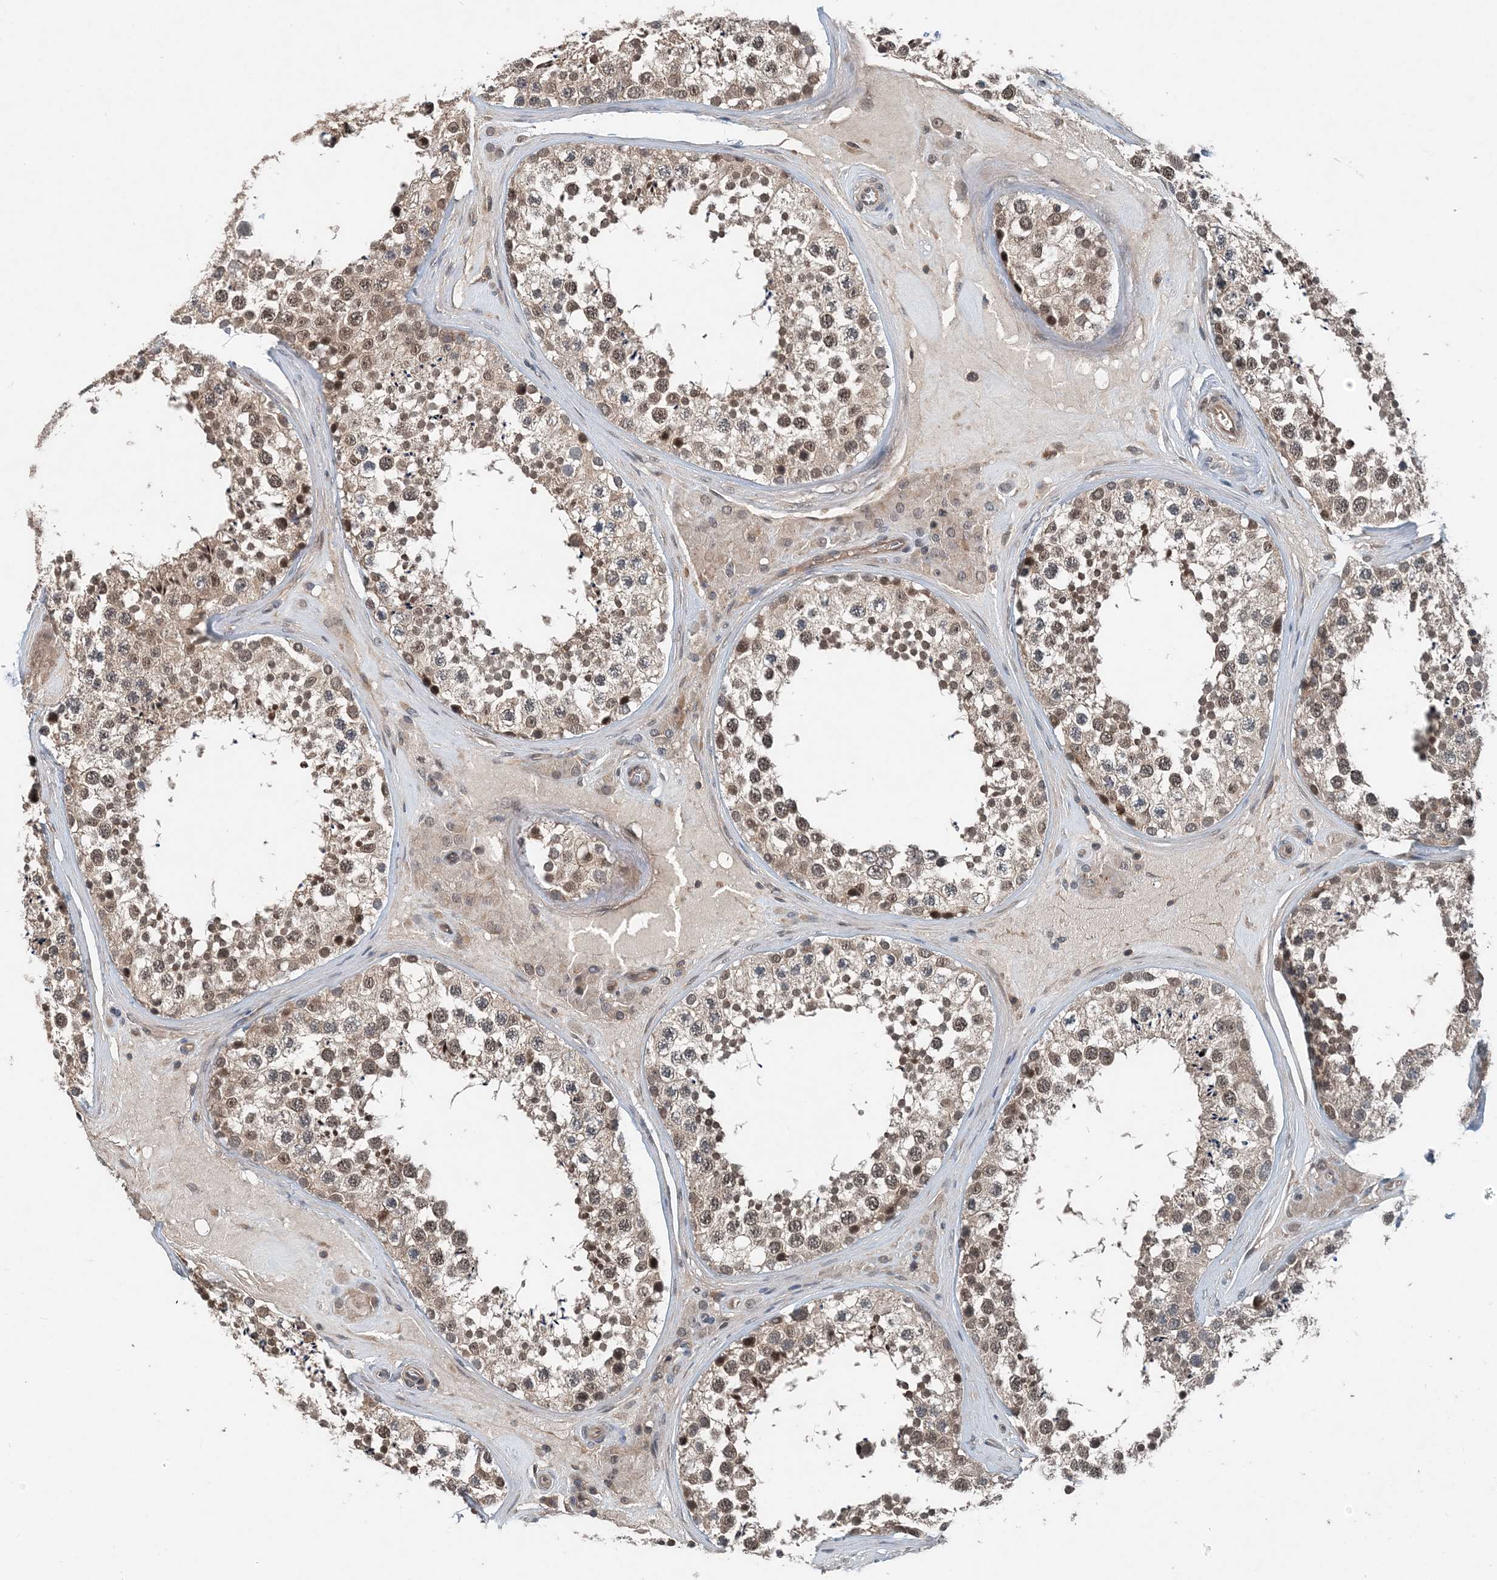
{"staining": {"intensity": "moderate", "quantity": ">75%", "location": "nuclear"}, "tissue": "testis", "cell_type": "Cells in seminiferous ducts", "image_type": "normal", "snomed": [{"axis": "morphology", "description": "Normal tissue, NOS"}, {"axis": "topography", "description": "Testis"}], "caption": "Brown immunohistochemical staining in normal human testis exhibits moderate nuclear positivity in about >75% of cells in seminiferous ducts. Nuclei are stained in blue.", "gene": "SMPD3", "patient": {"sex": "male", "age": 46}}